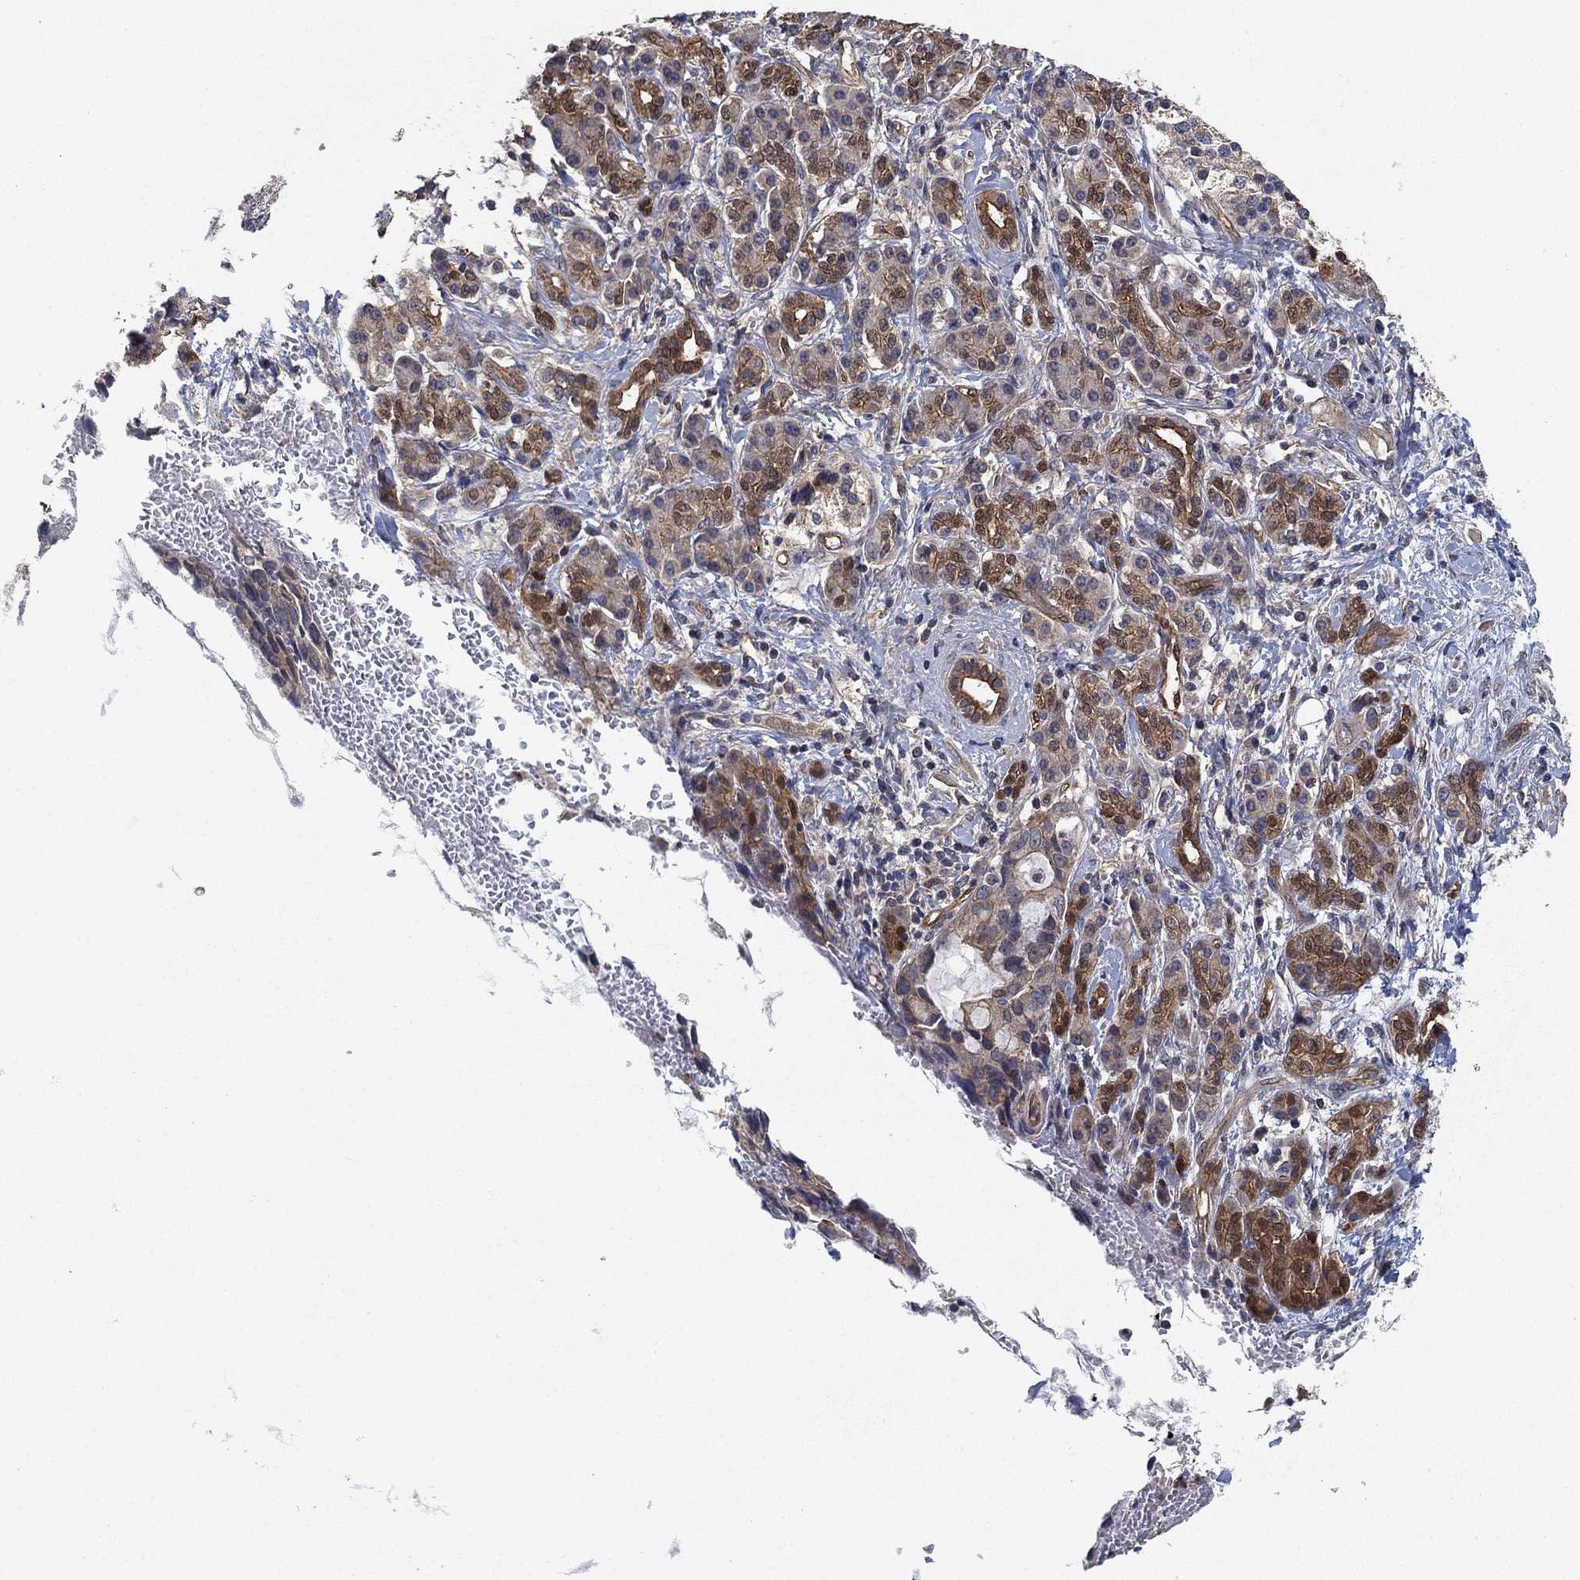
{"staining": {"intensity": "moderate", "quantity": "25%-75%", "location": "cytoplasmic/membranous"}, "tissue": "pancreatic cancer", "cell_type": "Tumor cells", "image_type": "cancer", "snomed": [{"axis": "morphology", "description": "Adenocarcinoma, NOS"}, {"axis": "topography", "description": "Pancreas"}], "caption": "Immunohistochemistry micrograph of pancreatic cancer (adenocarcinoma) stained for a protein (brown), which exhibits medium levels of moderate cytoplasmic/membranous staining in approximately 25%-75% of tumor cells.", "gene": "MCUR1", "patient": {"sex": "female", "age": 56}}